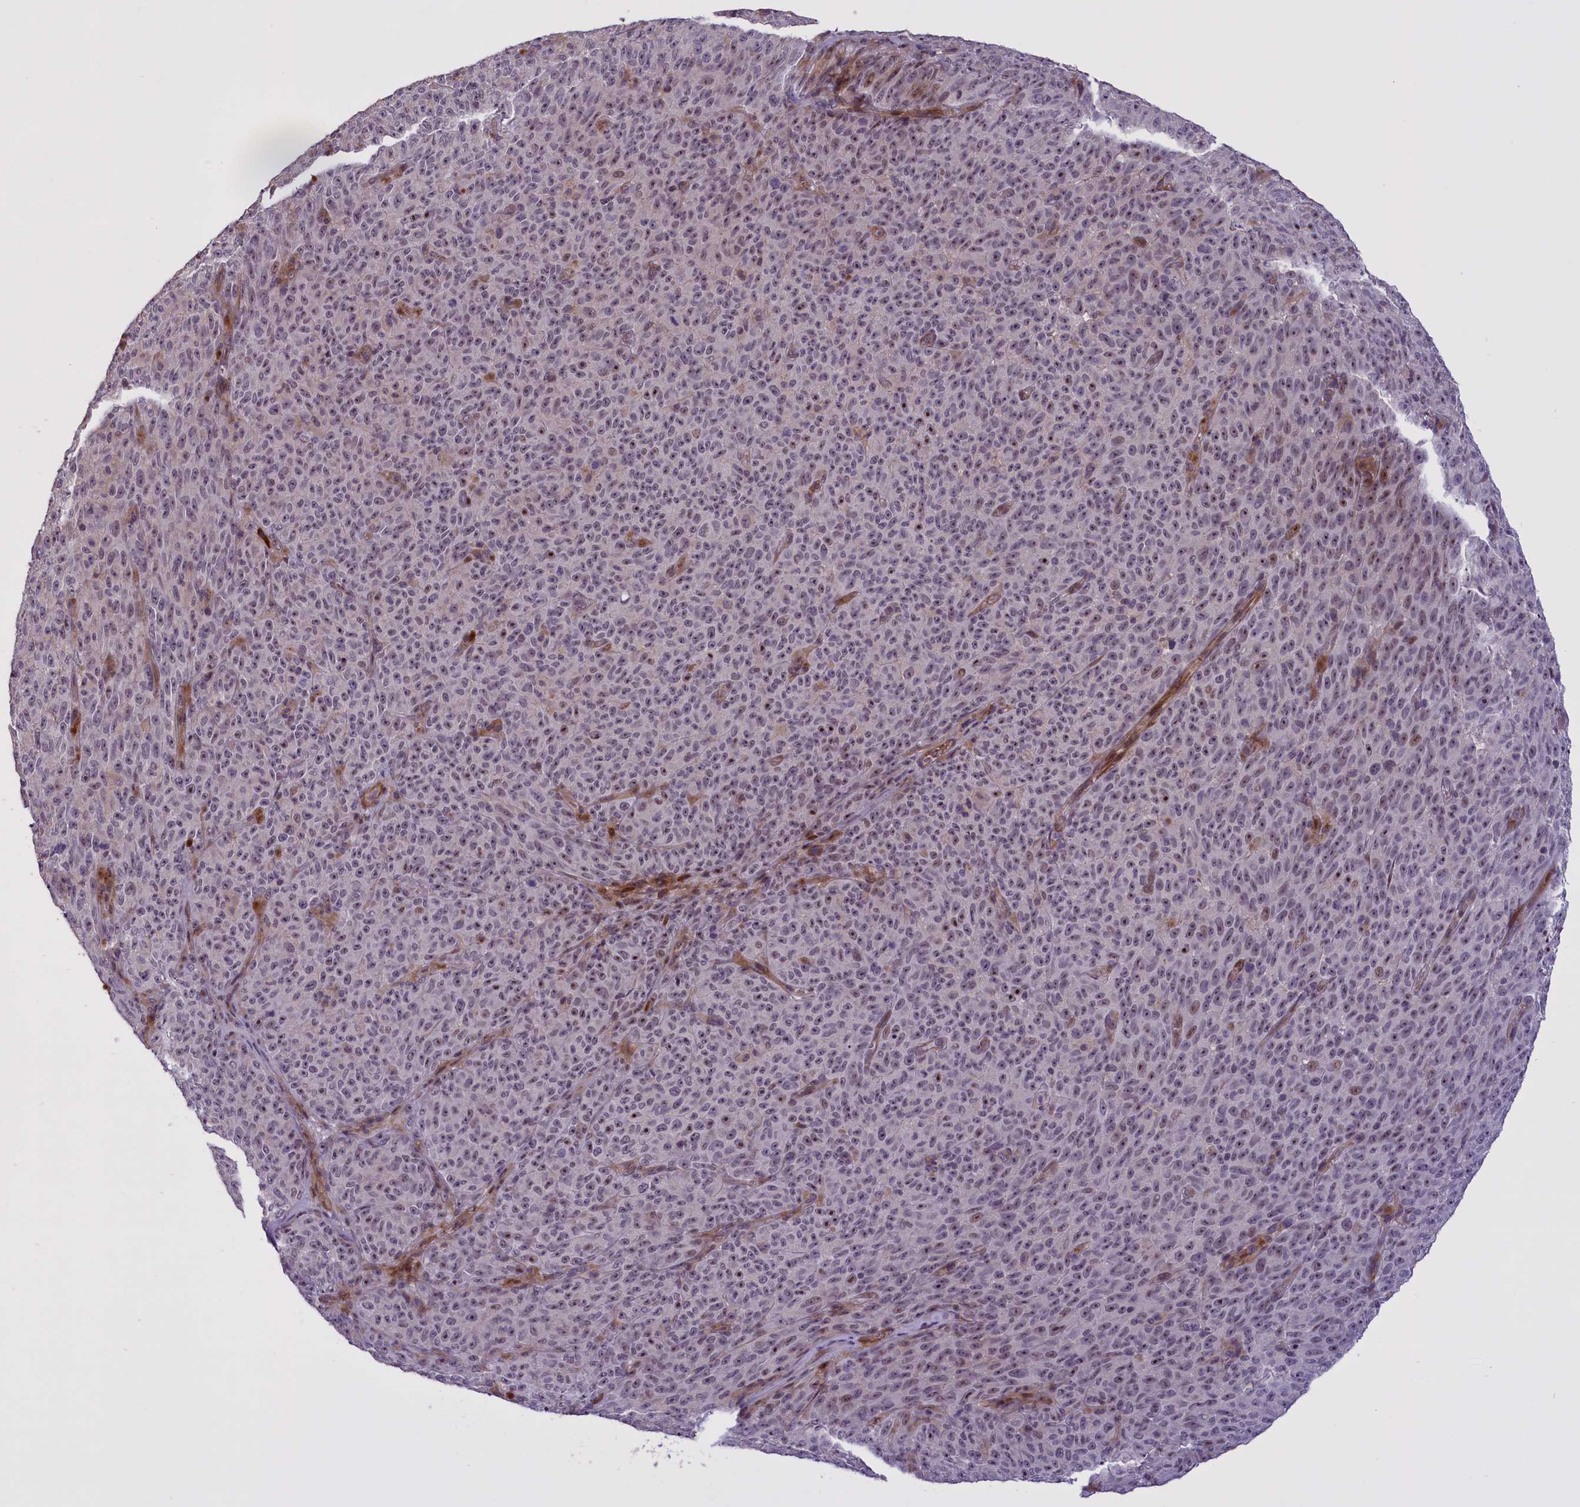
{"staining": {"intensity": "weak", "quantity": "<25%", "location": "nuclear"}, "tissue": "melanoma", "cell_type": "Tumor cells", "image_type": "cancer", "snomed": [{"axis": "morphology", "description": "Malignant melanoma, NOS"}, {"axis": "topography", "description": "Skin"}], "caption": "An IHC micrograph of melanoma is shown. There is no staining in tumor cells of melanoma. (DAB (3,3'-diaminobenzidine) immunohistochemistry (IHC) with hematoxylin counter stain).", "gene": "ENHO", "patient": {"sex": "female", "age": 82}}